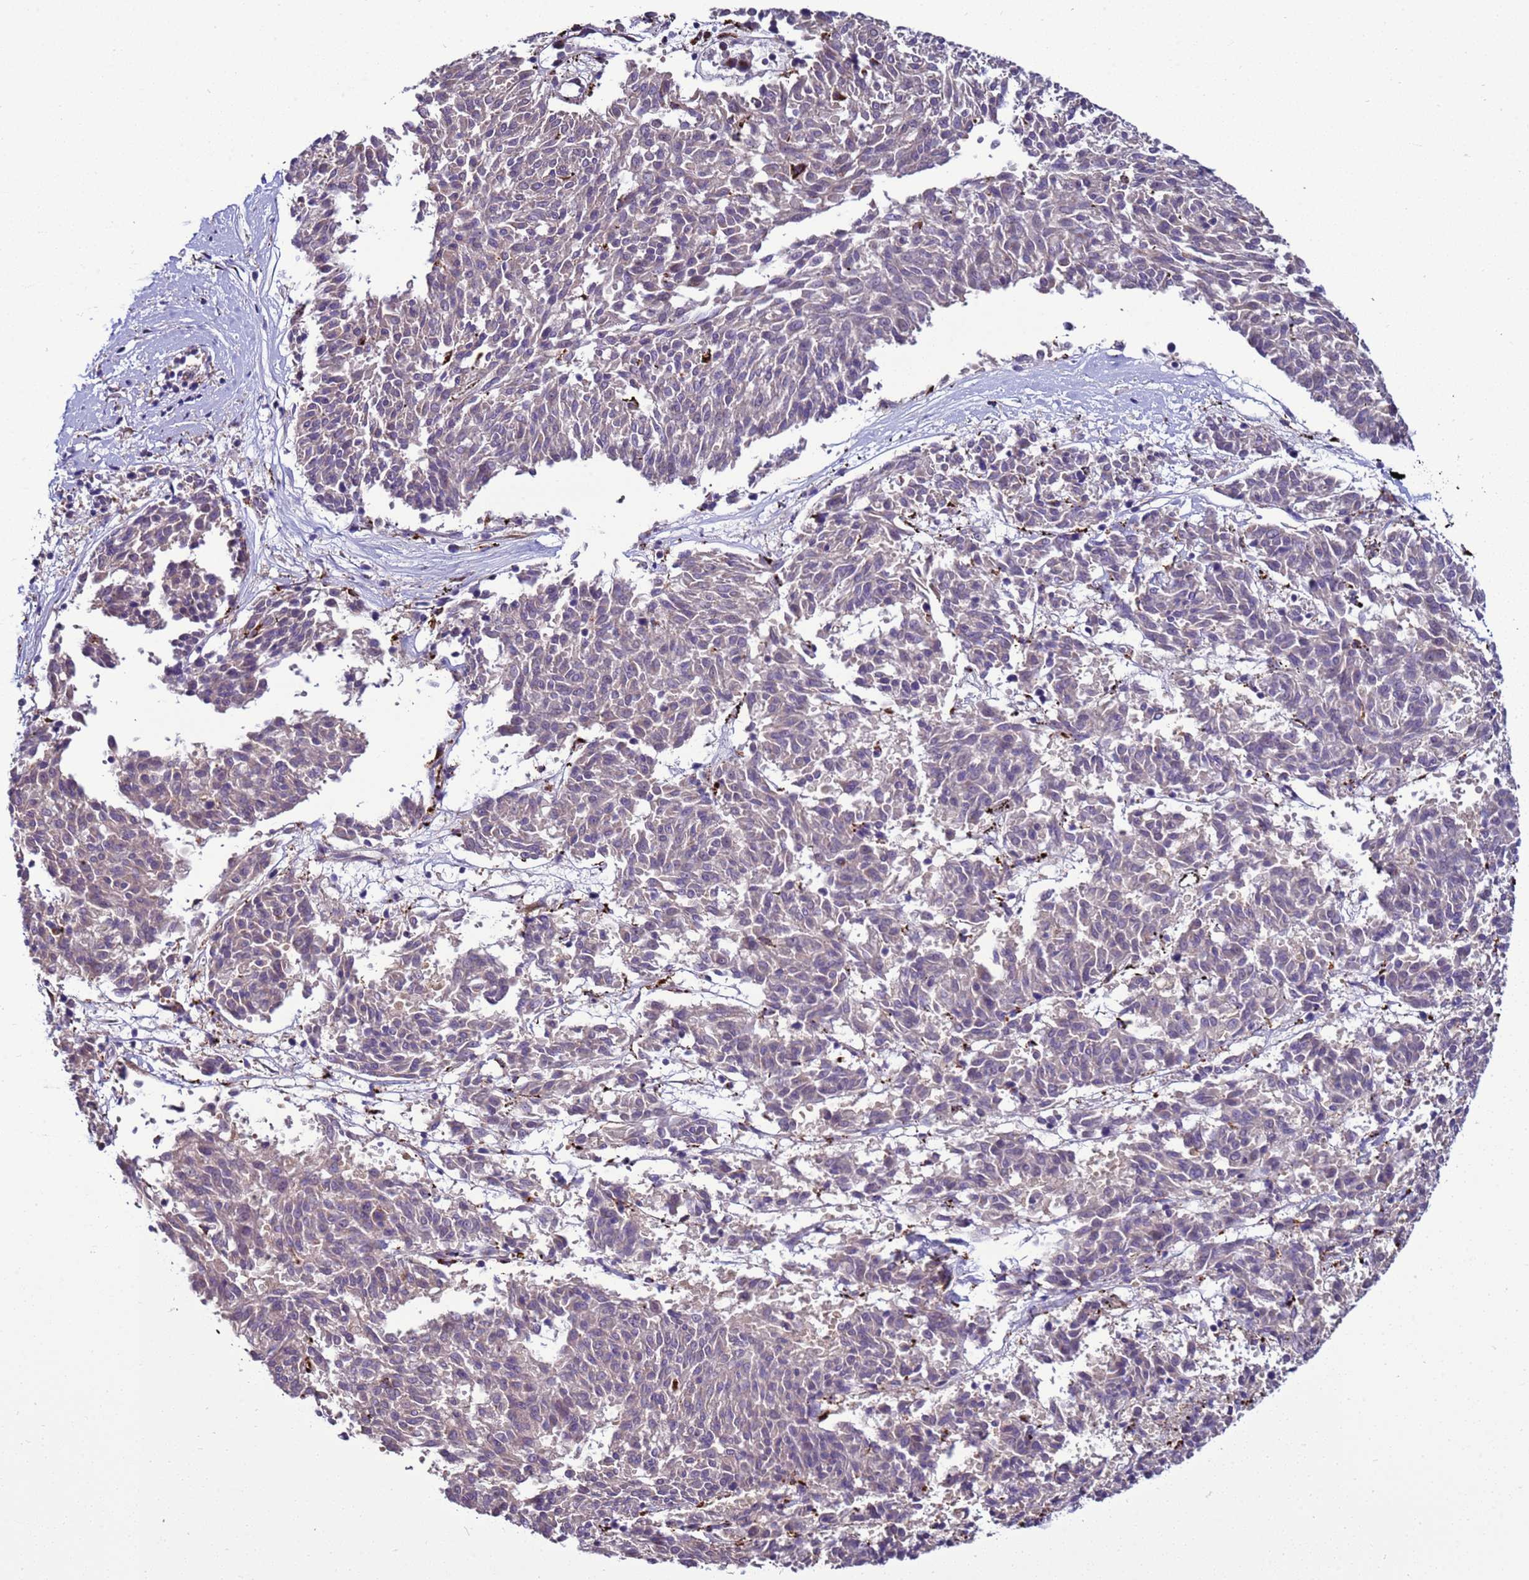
{"staining": {"intensity": "negative", "quantity": "none", "location": "none"}, "tissue": "melanoma", "cell_type": "Tumor cells", "image_type": "cancer", "snomed": [{"axis": "morphology", "description": "Malignant melanoma, NOS"}, {"axis": "topography", "description": "Skin"}], "caption": "Tumor cells show no significant staining in malignant melanoma.", "gene": "NAT2", "patient": {"sex": "female", "age": 72}}